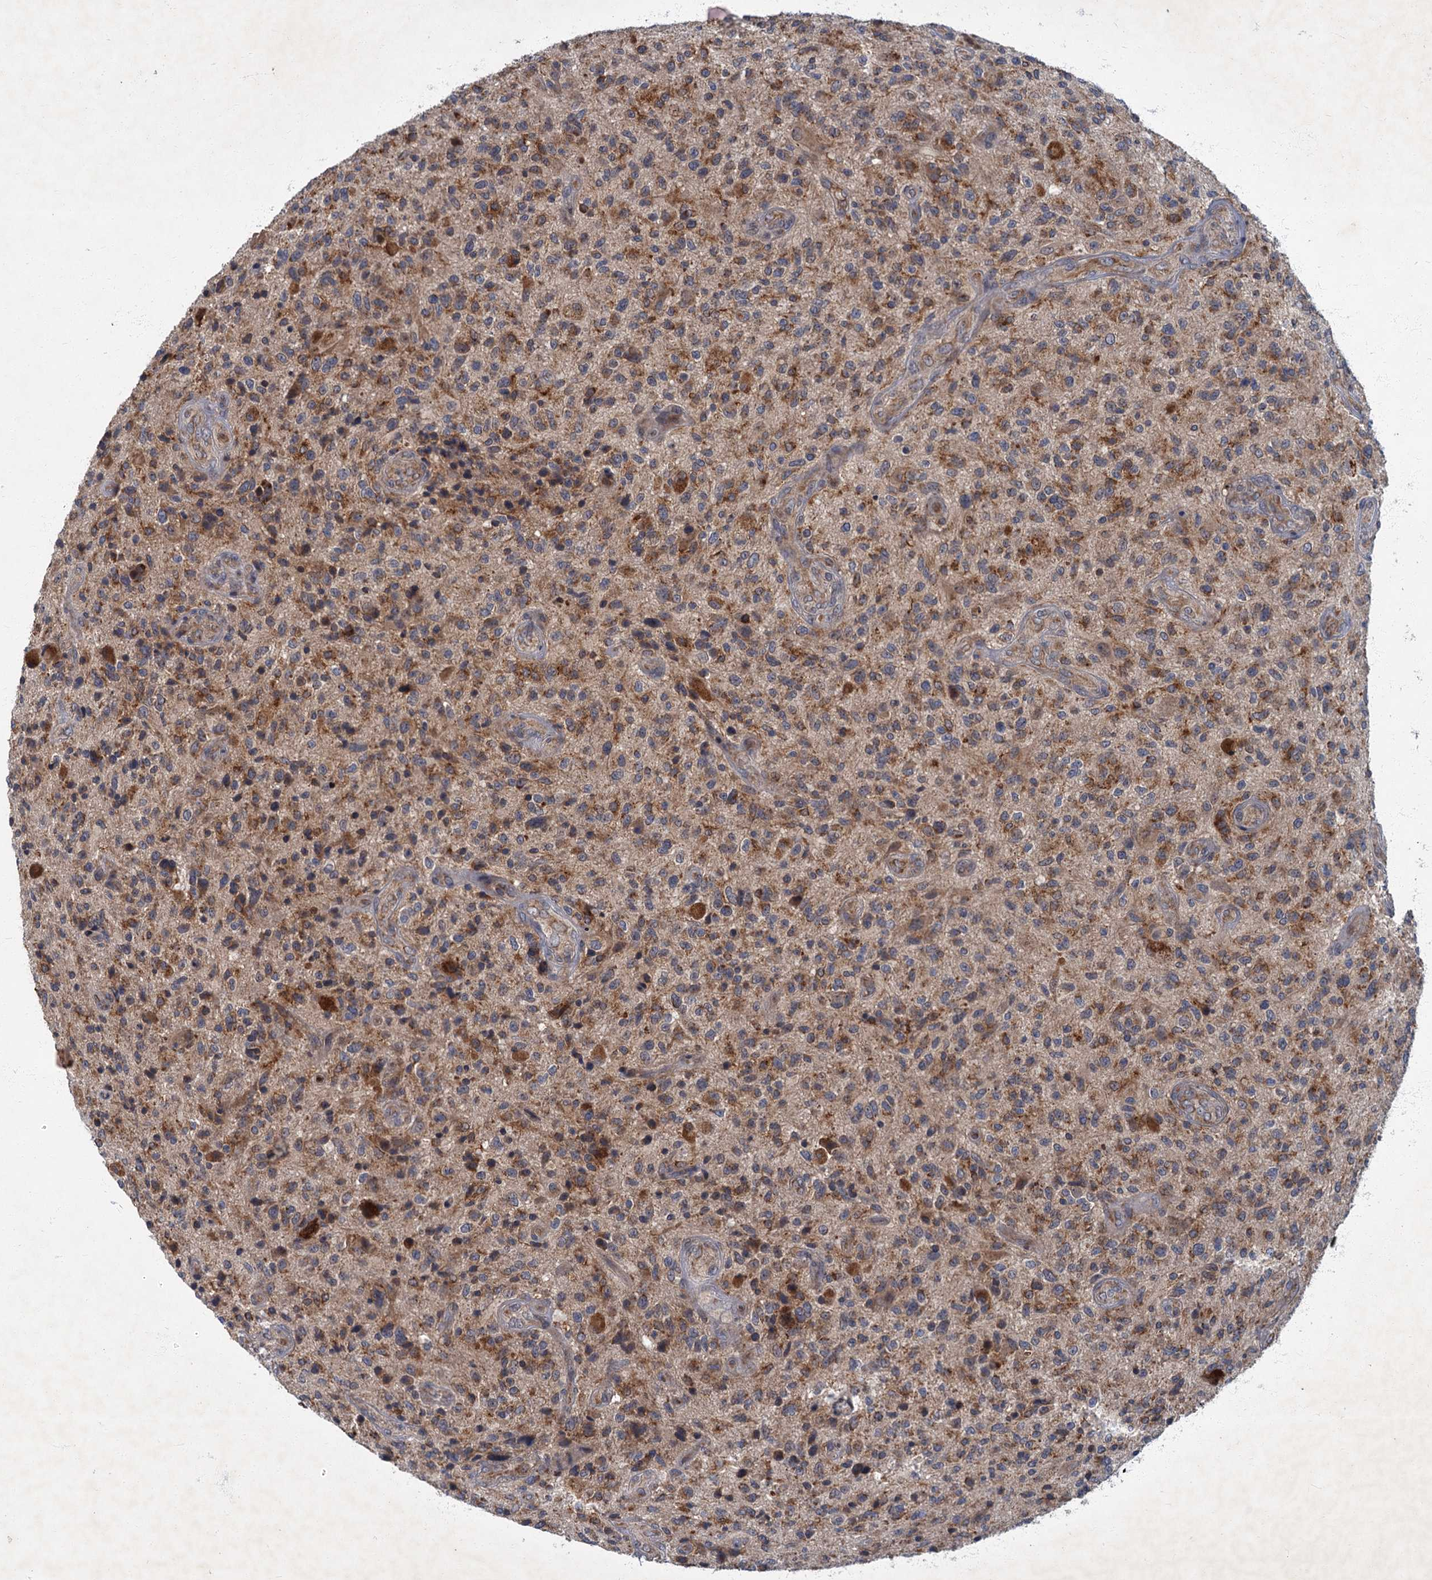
{"staining": {"intensity": "moderate", "quantity": ">75%", "location": "cytoplasmic/membranous"}, "tissue": "glioma", "cell_type": "Tumor cells", "image_type": "cancer", "snomed": [{"axis": "morphology", "description": "Glioma, malignant, High grade"}, {"axis": "topography", "description": "Brain"}], "caption": "An image of human glioma stained for a protein reveals moderate cytoplasmic/membranous brown staining in tumor cells.", "gene": "SLC11A2", "patient": {"sex": "male", "age": 47}}